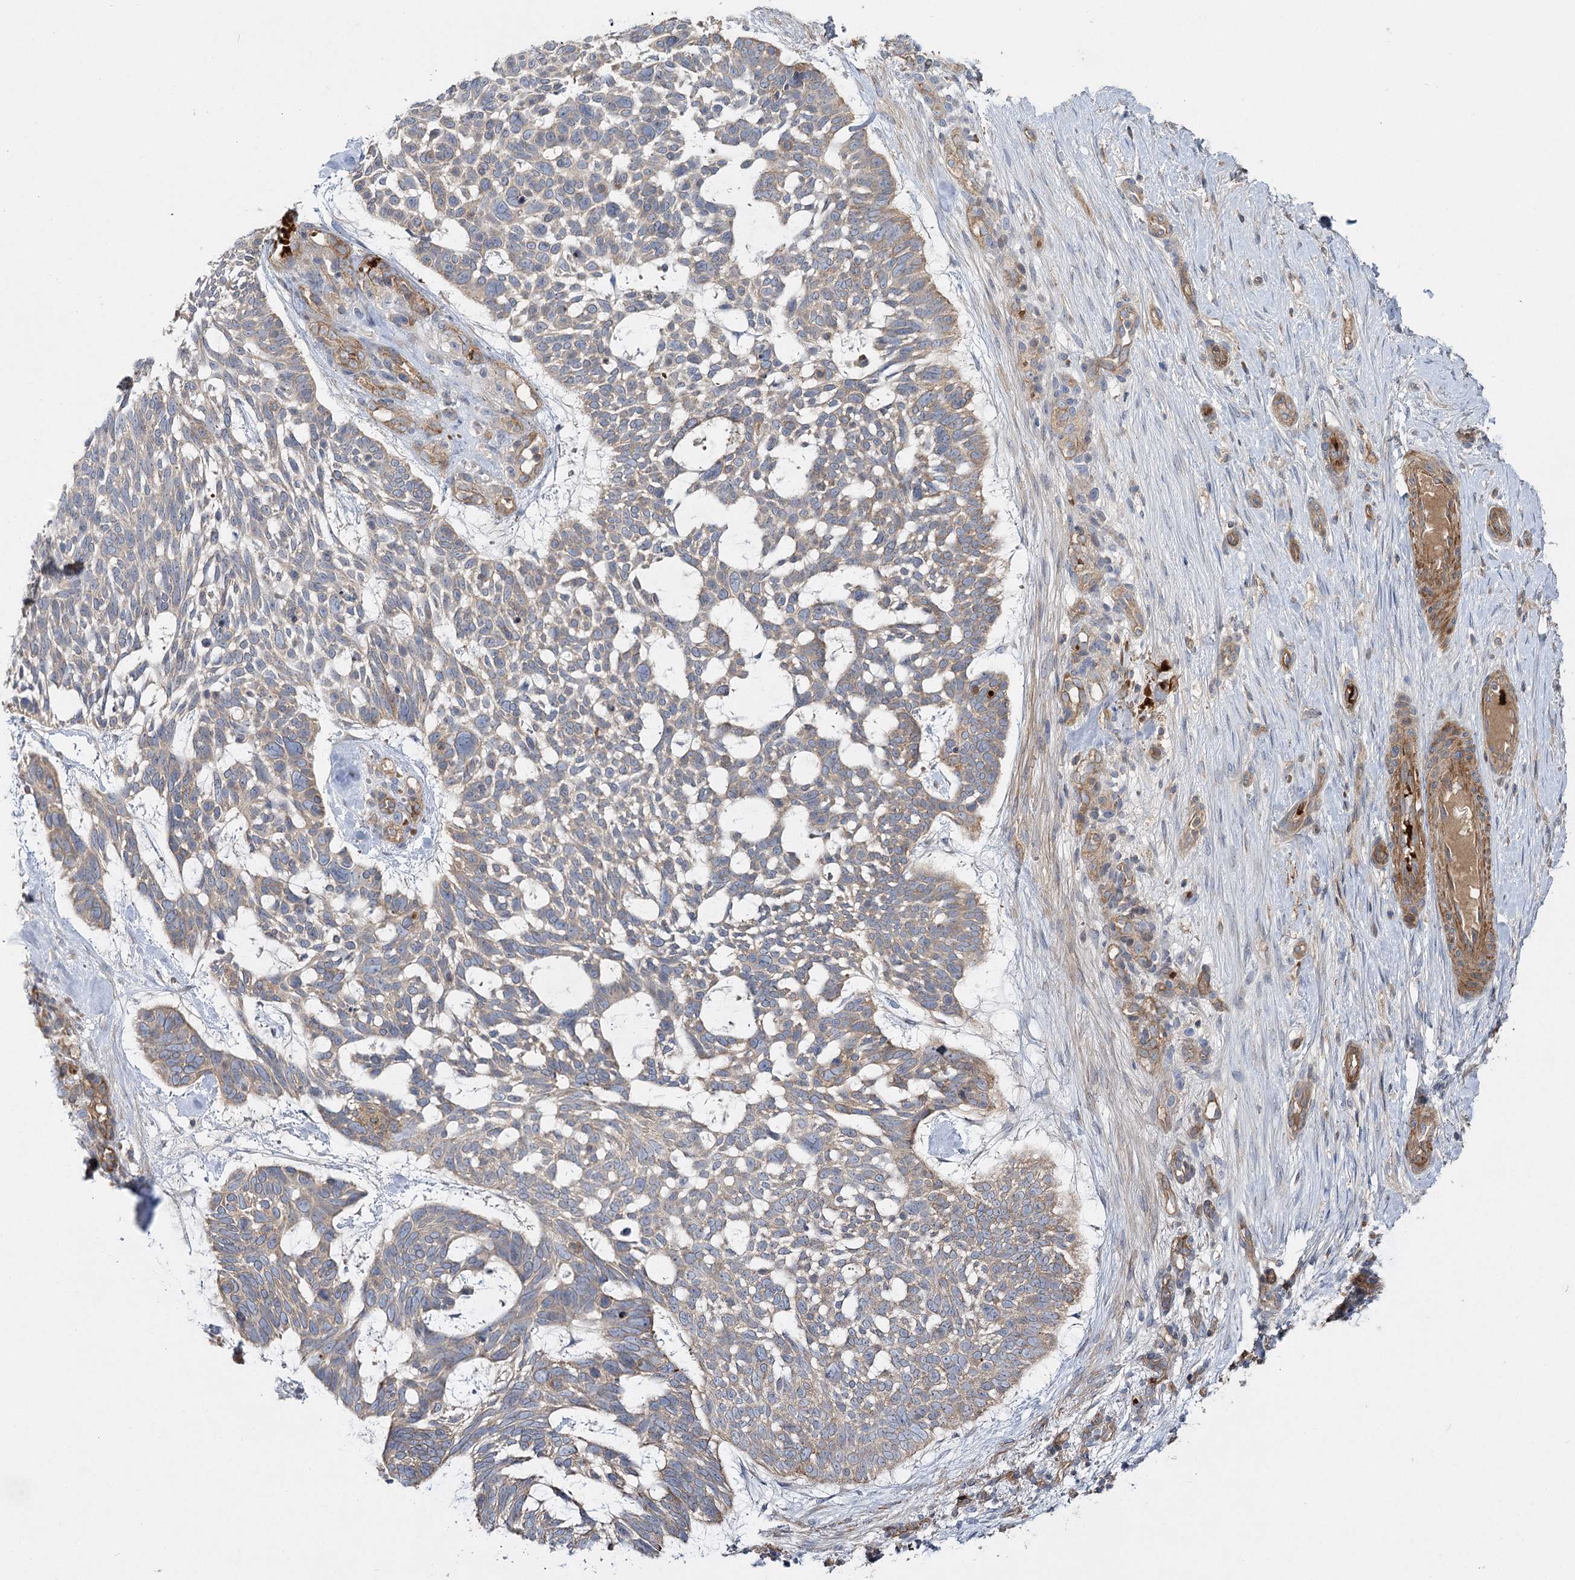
{"staining": {"intensity": "weak", "quantity": "25%-75%", "location": "cytoplasmic/membranous"}, "tissue": "skin cancer", "cell_type": "Tumor cells", "image_type": "cancer", "snomed": [{"axis": "morphology", "description": "Basal cell carcinoma"}, {"axis": "topography", "description": "Skin"}], "caption": "A micrograph showing weak cytoplasmic/membranous positivity in approximately 25%-75% of tumor cells in skin cancer (basal cell carcinoma), as visualized by brown immunohistochemical staining.", "gene": "KIAA0825", "patient": {"sex": "male", "age": 88}}